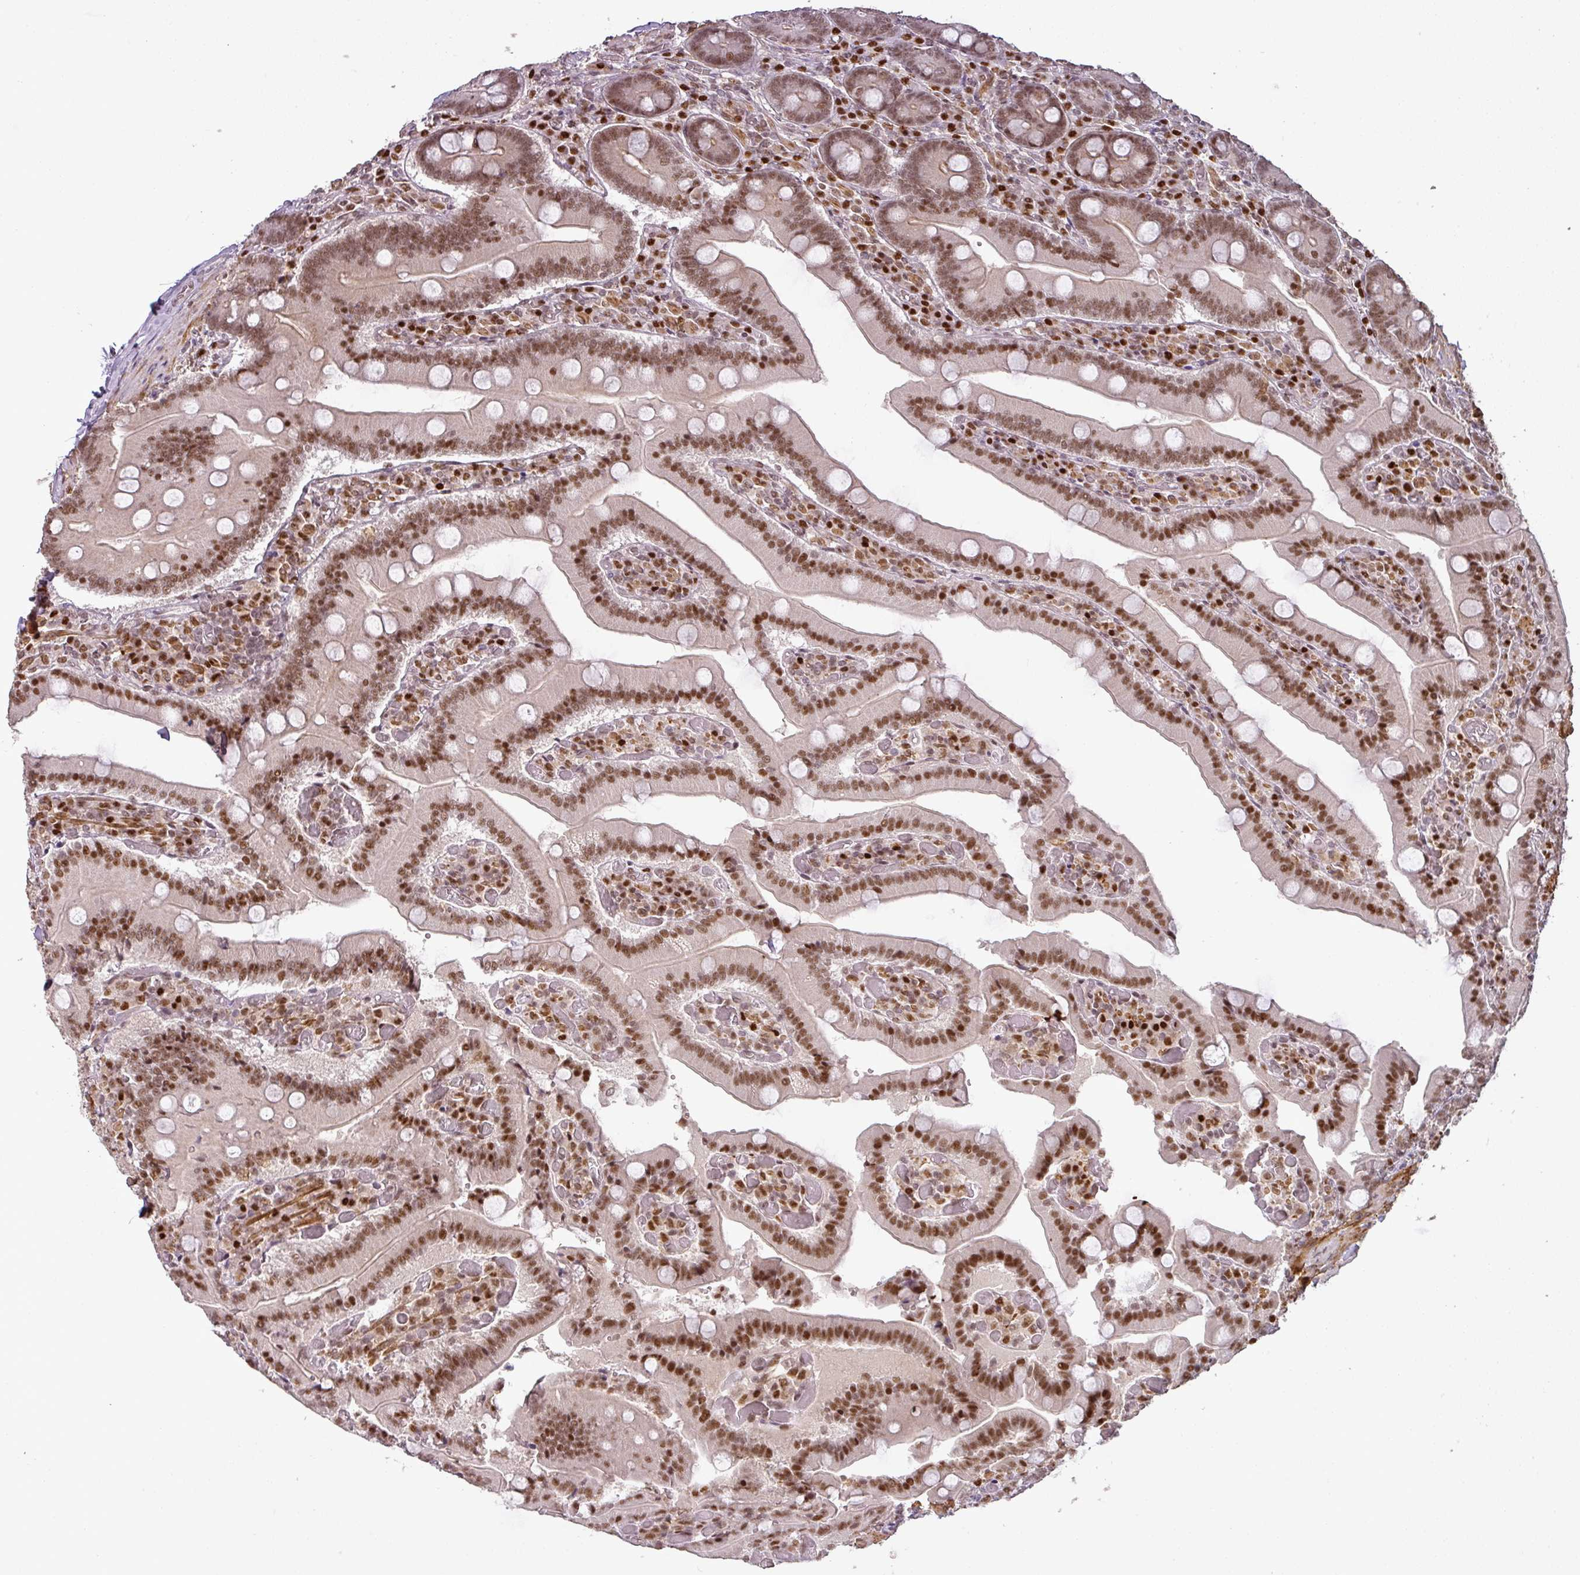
{"staining": {"intensity": "moderate", "quantity": ">75%", "location": "nuclear"}, "tissue": "duodenum", "cell_type": "Glandular cells", "image_type": "normal", "snomed": [{"axis": "morphology", "description": "Normal tissue, NOS"}, {"axis": "topography", "description": "Duodenum"}], "caption": "Moderate nuclear positivity for a protein is seen in approximately >75% of glandular cells of normal duodenum using immunohistochemistry (IHC).", "gene": "GPRIN2", "patient": {"sex": "female", "age": 62}}